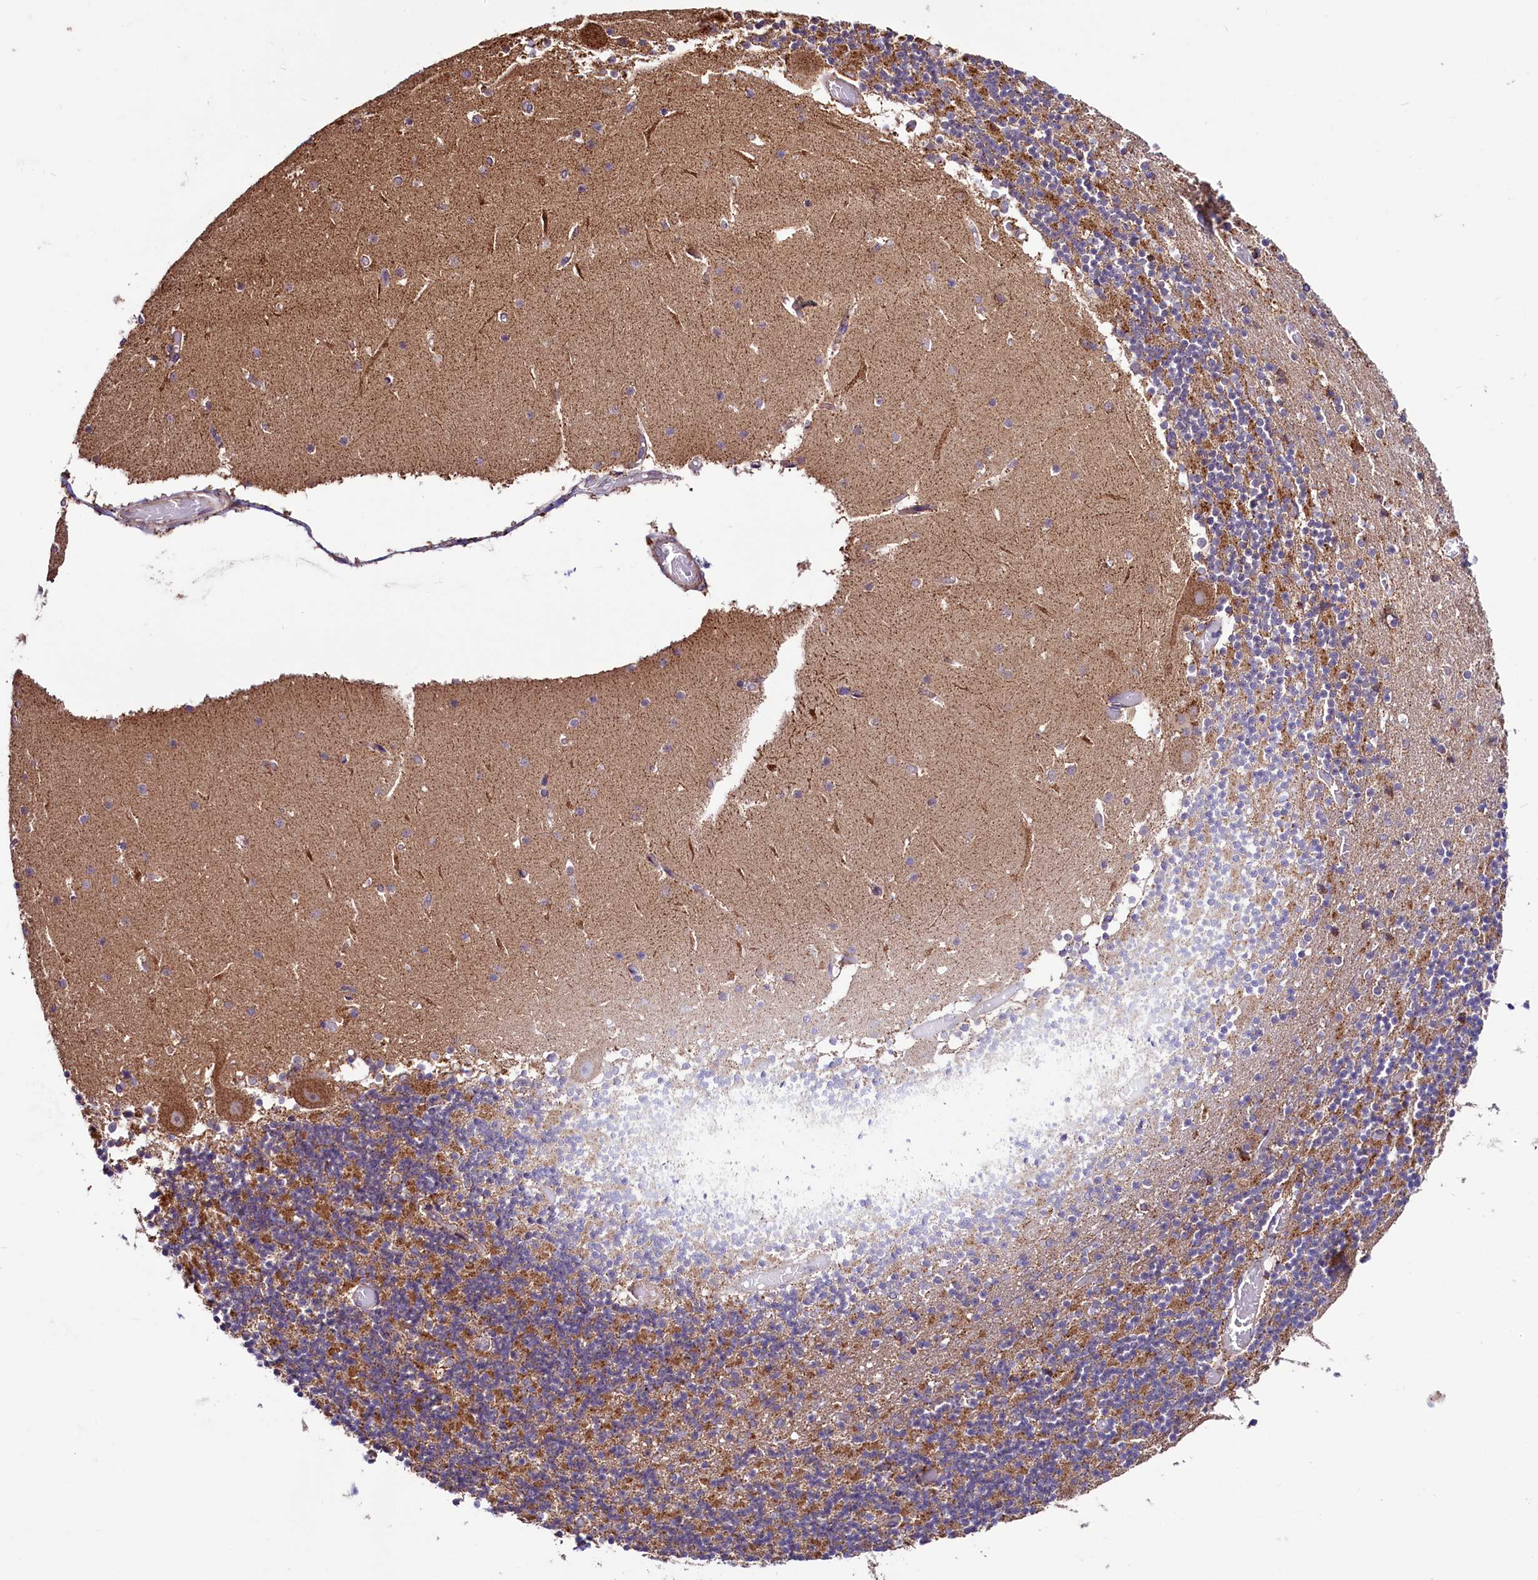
{"staining": {"intensity": "moderate", "quantity": ">75%", "location": "cytoplasmic/membranous"}, "tissue": "cerebellum", "cell_type": "Cells in granular layer", "image_type": "normal", "snomed": [{"axis": "morphology", "description": "Normal tissue, NOS"}, {"axis": "topography", "description": "Cerebellum"}], "caption": "Immunohistochemical staining of benign cerebellum reveals >75% levels of moderate cytoplasmic/membranous protein staining in about >75% of cells in granular layer.", "gene": "STARD5", "patient": {"sex": "female", "age": 28}}